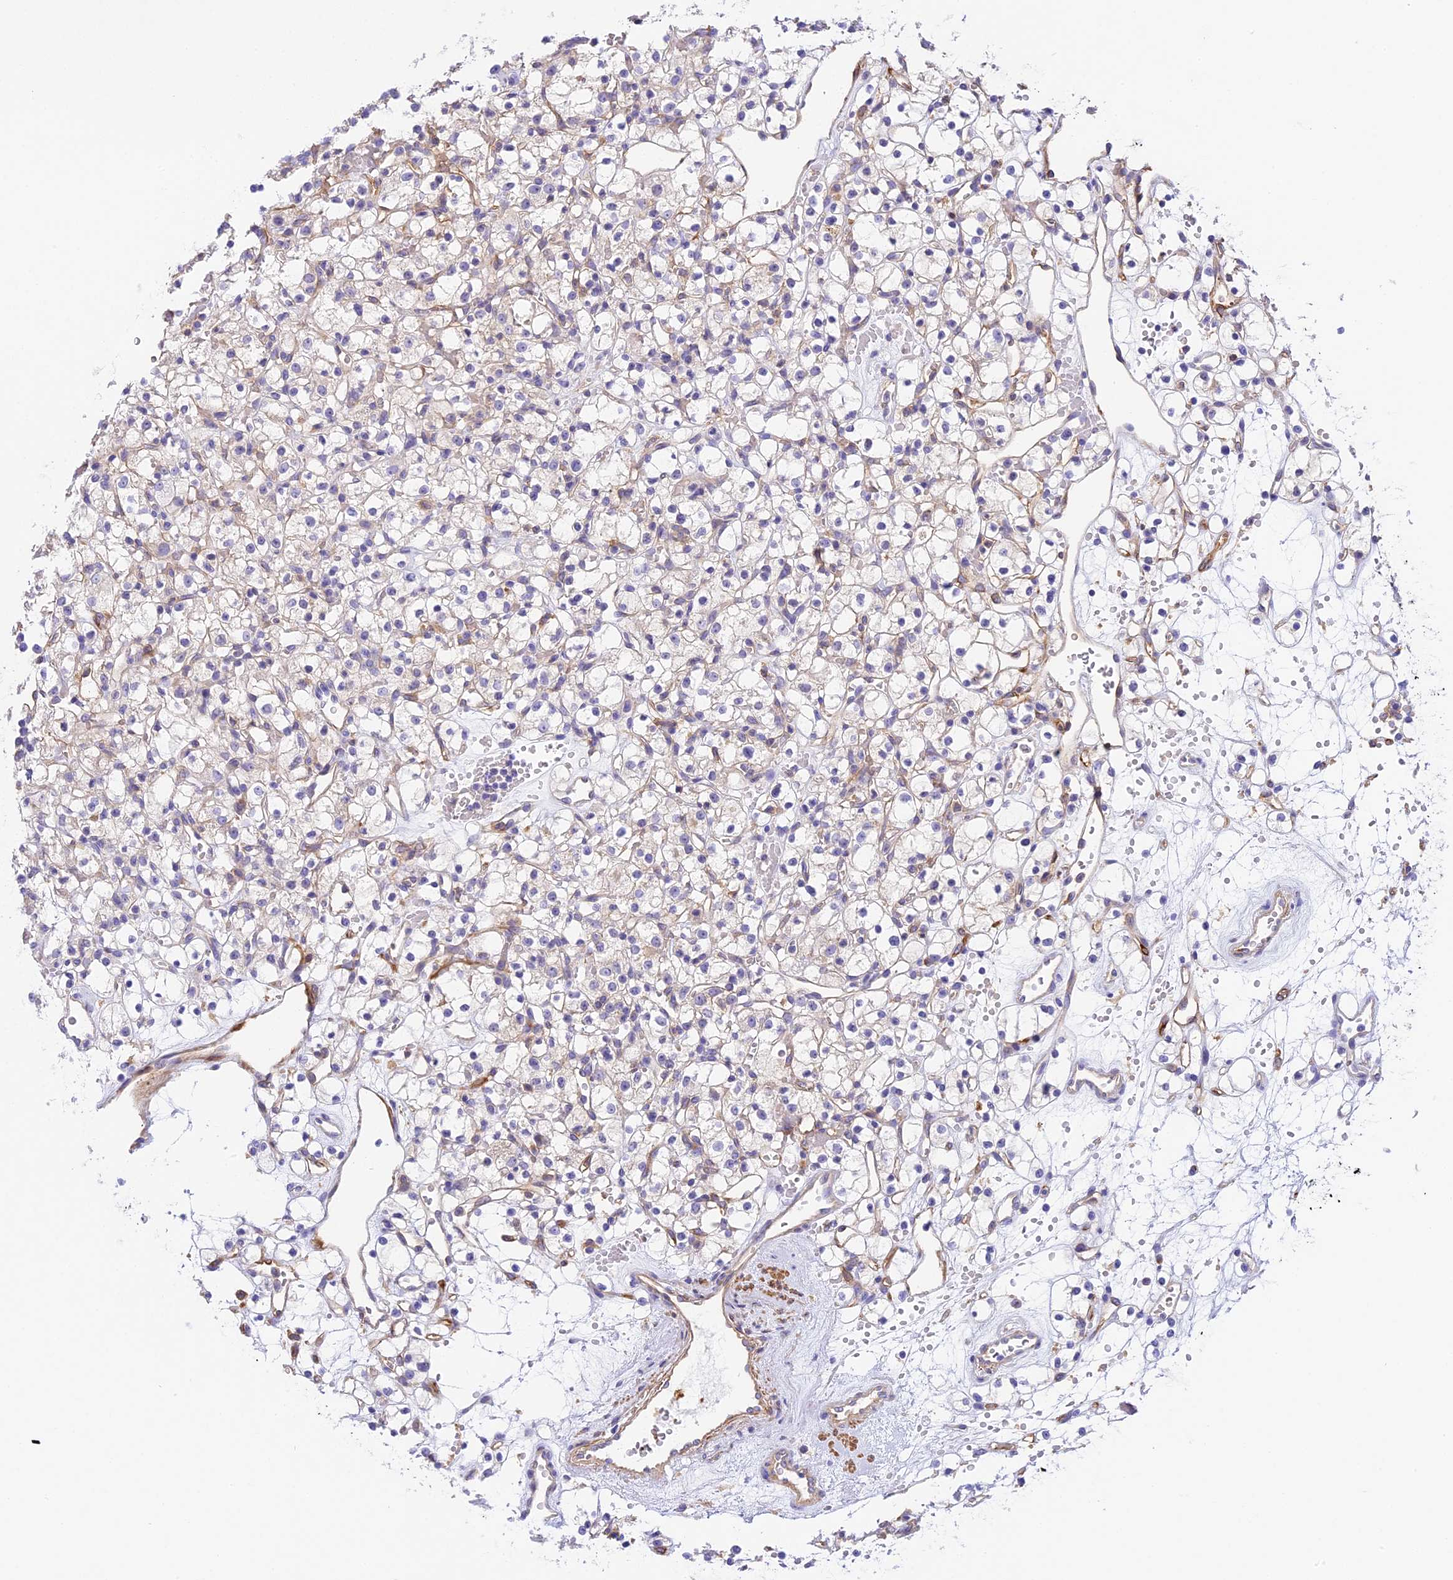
{"staining": {"intensity": "negative", "quantity": "none", "location": "none"}, "tissue": "renal cancer", "cell_type": "Tumor cells", "image_type": "cancer", "snomed": [{"axis": "morphology", "description": "Adenocarcinoma, NOS"}, {"axis": "topography", "description": "Kidney"}], "caption": "A photomicrograph of renal adenocarcinoma stained for a protein exhibits no brown staining in tumor cells.", "gene": "HOMER3", "patient": {"sex": "female", "age": 59}}